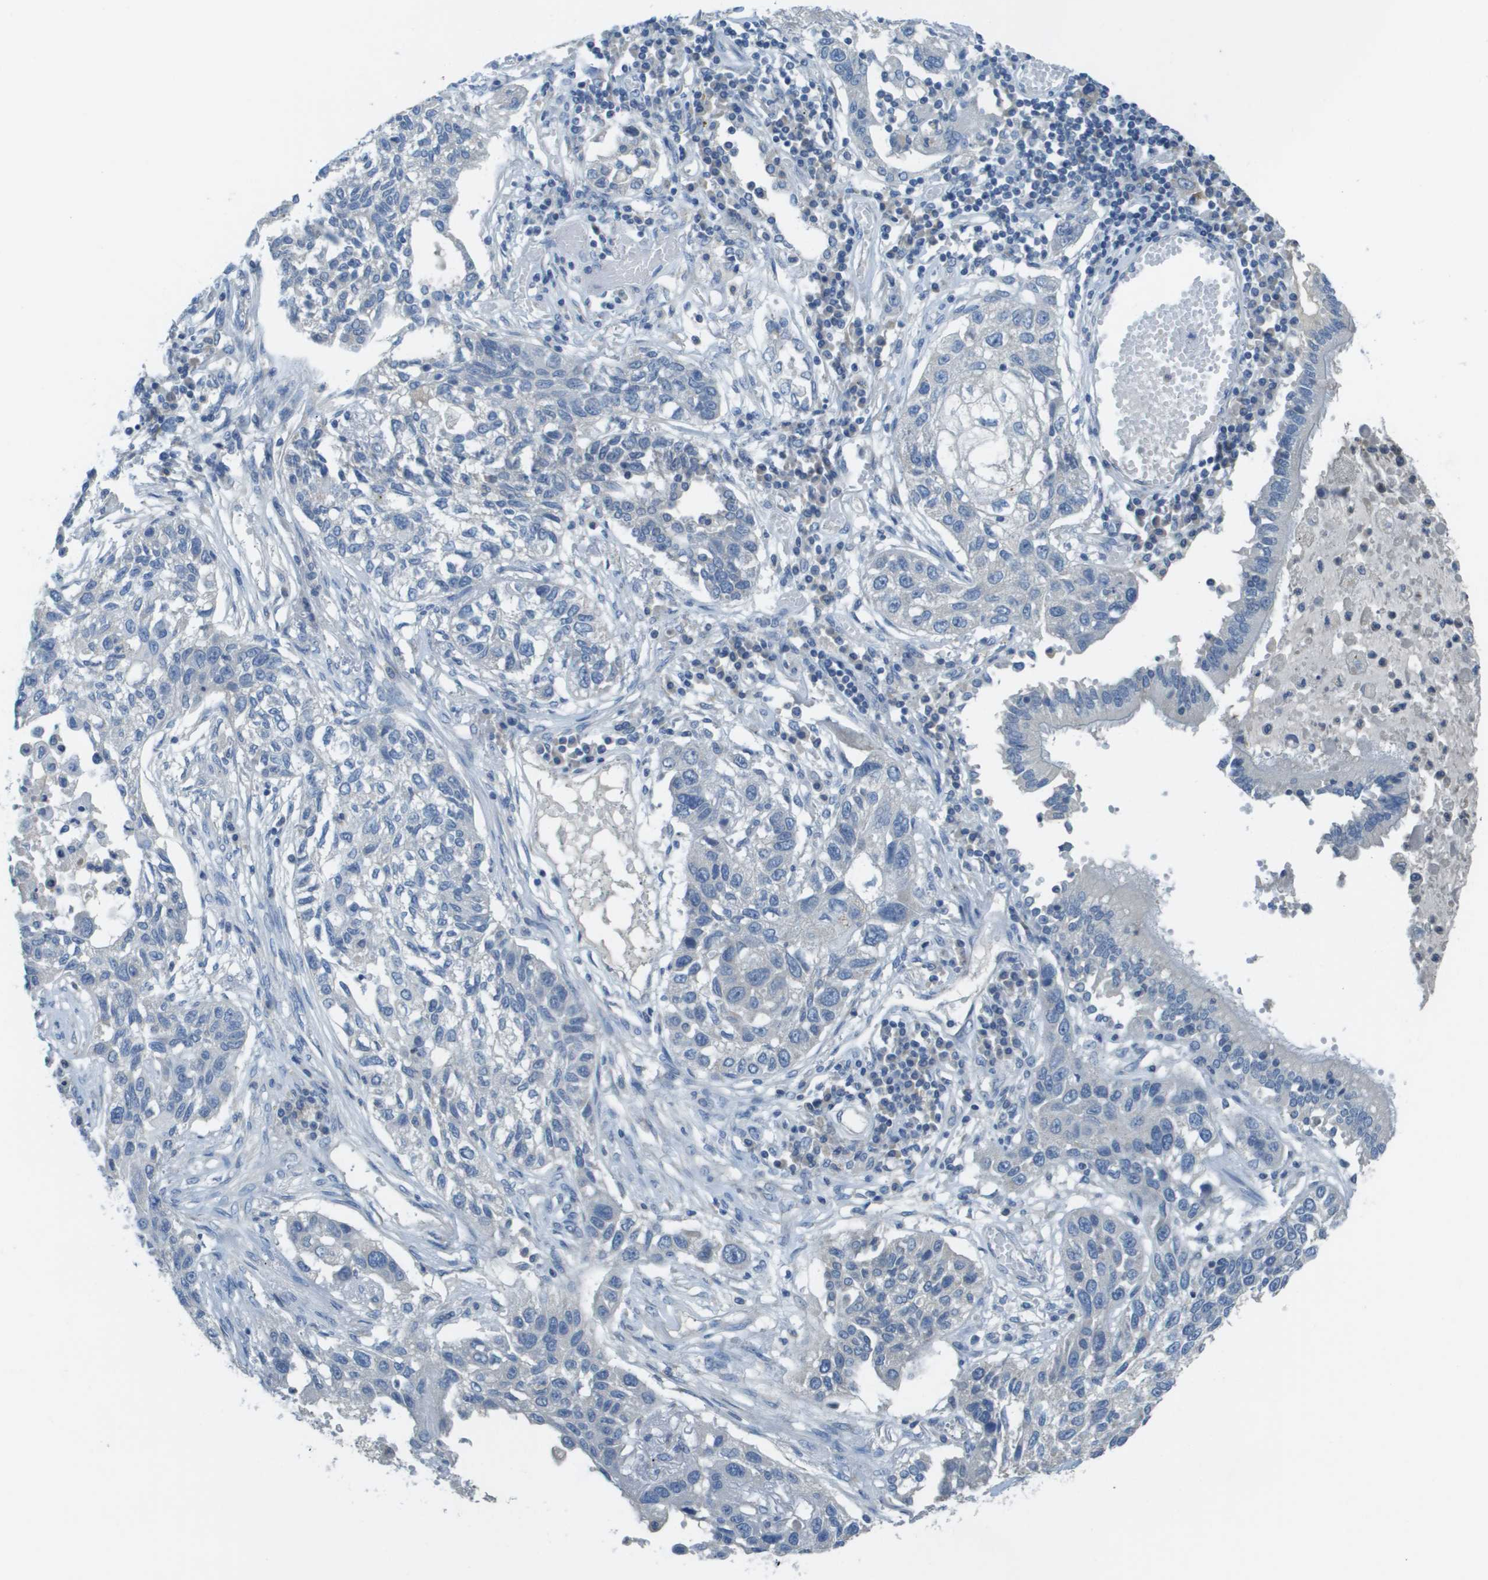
{"staining": {"intensity": "negative", "quantity": "none", "location": "none"}, "tissue": "lung cancer", "cell_type": "Tumor cells", "image_type": "cancer", "snomed": [{"axis": "morphology", "description": "Squamous cell carcinoma, NOS"}, {"axis": "topography", "description": "Lung"}], "caption": "This is an immunohistochemistry photomicrograph of human lung cancer (squamous cell carcinoma). There is no expression in tumor cells.", "gene": "PTGDR2", "patient": {"sex": "male", "age": 71}}